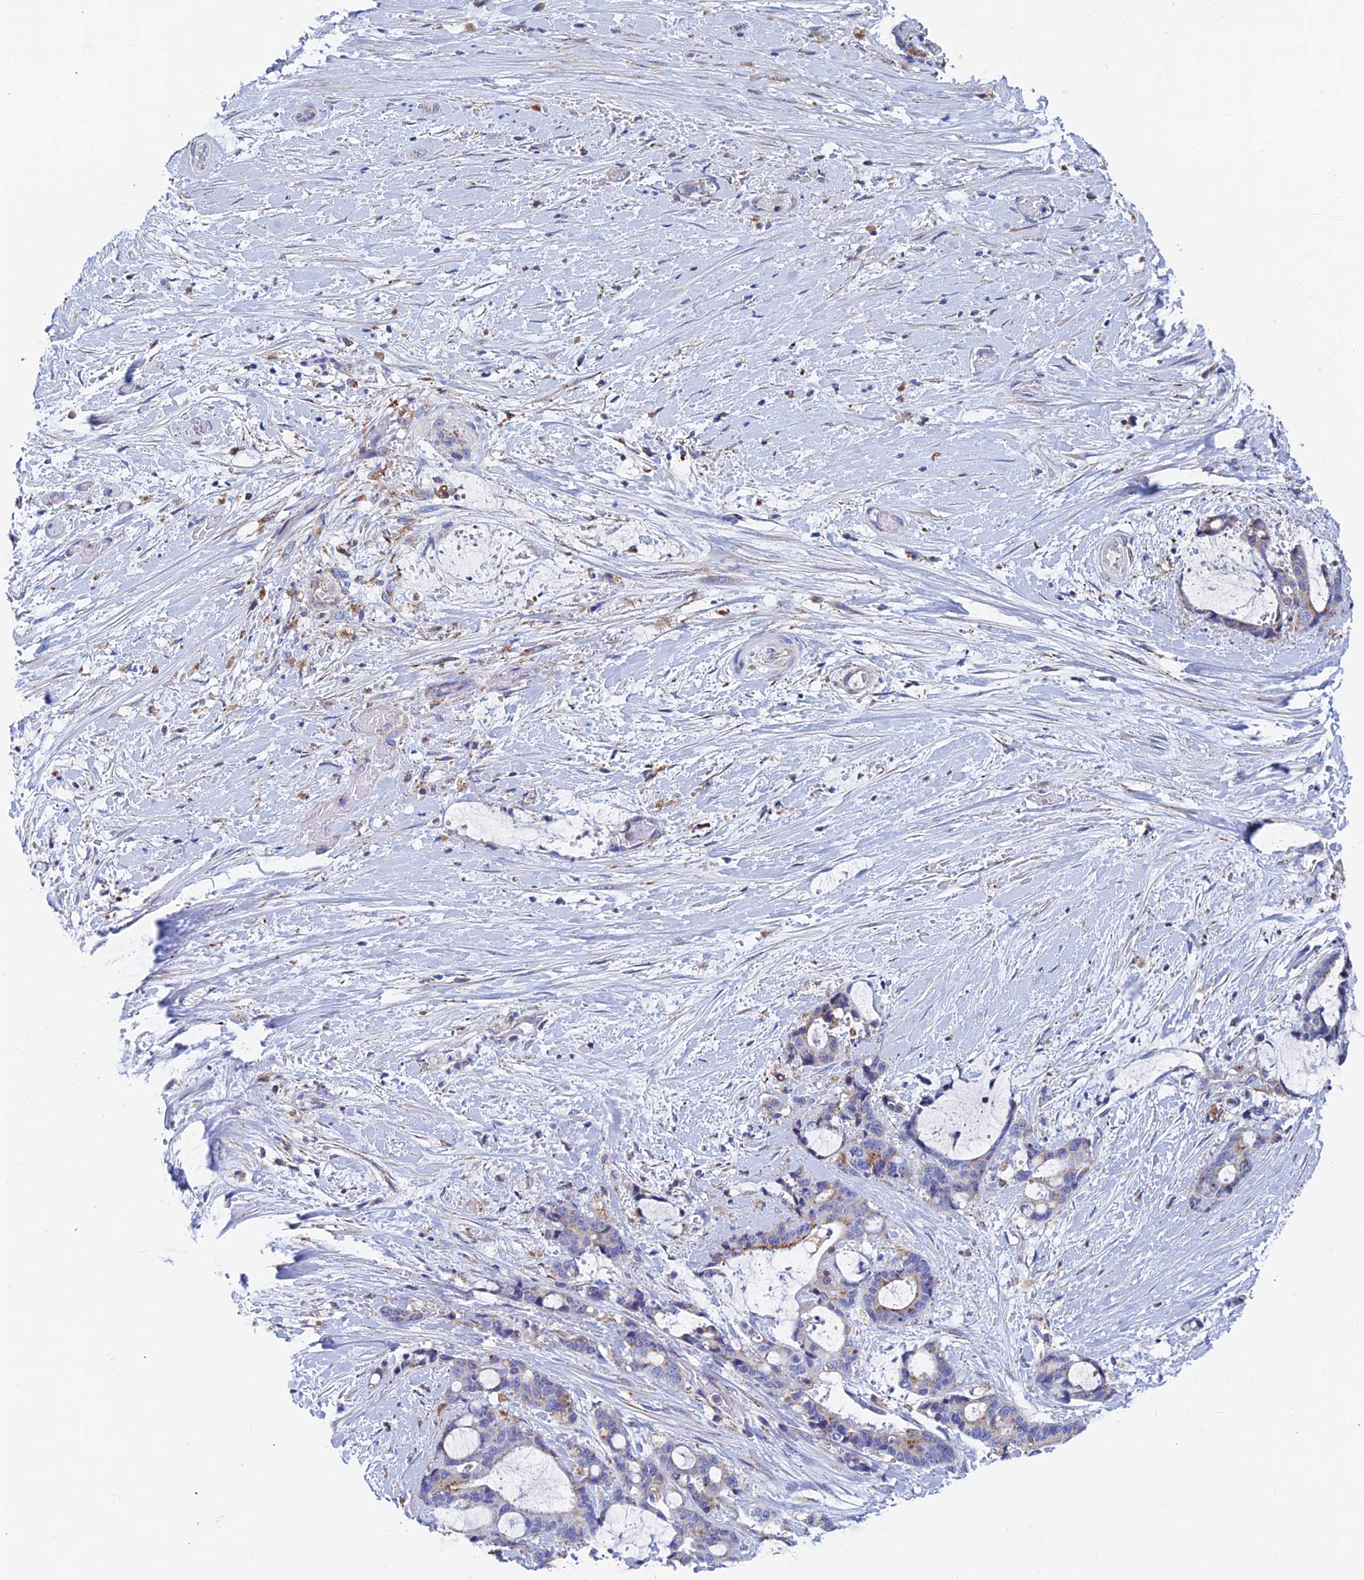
{"staining": {"intensity": "moderate", "quantity": "<25%", "location": "cytoplasmic/membranous"}, "tissue": "liver cancer", "cell_type": "Tumor cells", "image_type": "cancer", "snomed": [{"axis": "morphology", "description": "Normal tissue, NOS"}, {"axis": "morphology", "description": "Cholangiocarcinoma"}, {"axis": "topography", "description": "Liver"}, {"axis": "topography", "description": "Peripheral nerve tissue"}], "caption": "Liver cholangiocarcinoma was stained to show a protein in brown. There is low levels of moderate cytoplasmic/membranous expression in about <25% of tumor cells. The staining was performed using DAB, with brown indicating positive protein expression. Nuclei are stained blue with hematoxylin.", "gene": "SPNS1", "patient": {"sex": "female", "age": 73}}